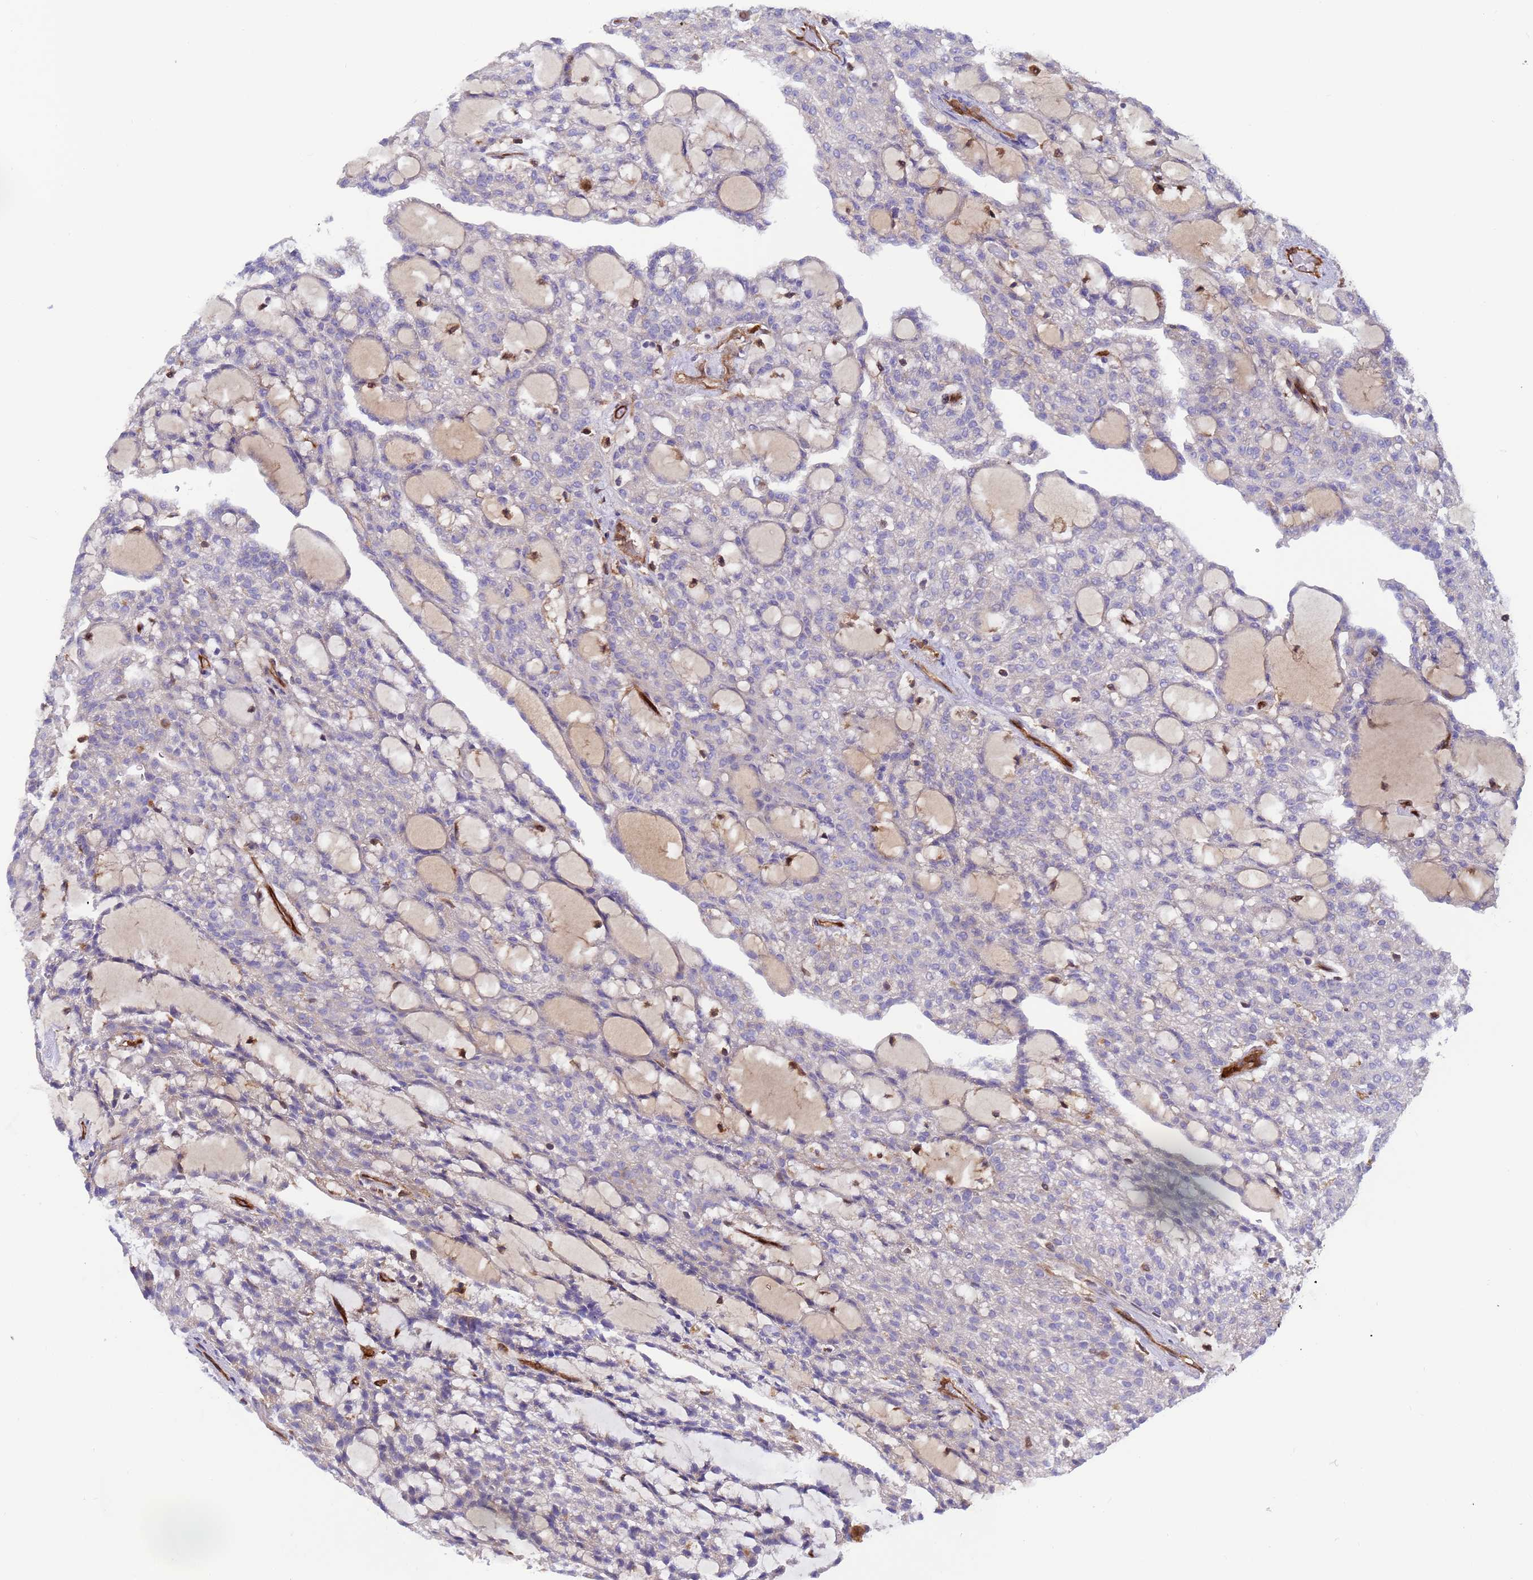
{"staining": {"intensity": "weak", "quantity": "<25%", "location": "cytoplasmic/membranous"}, "tissue": "renal cancer", "cell_type": "Tumor cells", "image_type": "cancer", "snomed": [{"axis": "morphology", "description": "Adenocarcinoma, NOS"}, {"axis": "topography", "description": "Kidney"}], "caption": "Tumor cells are negative for brown protein staining in renal adenocarcinoma. (DAB IHC with hematoxylin counter stain).", "gene": "FOXRED1", "patient": {"sex": "male", "age": 63}}